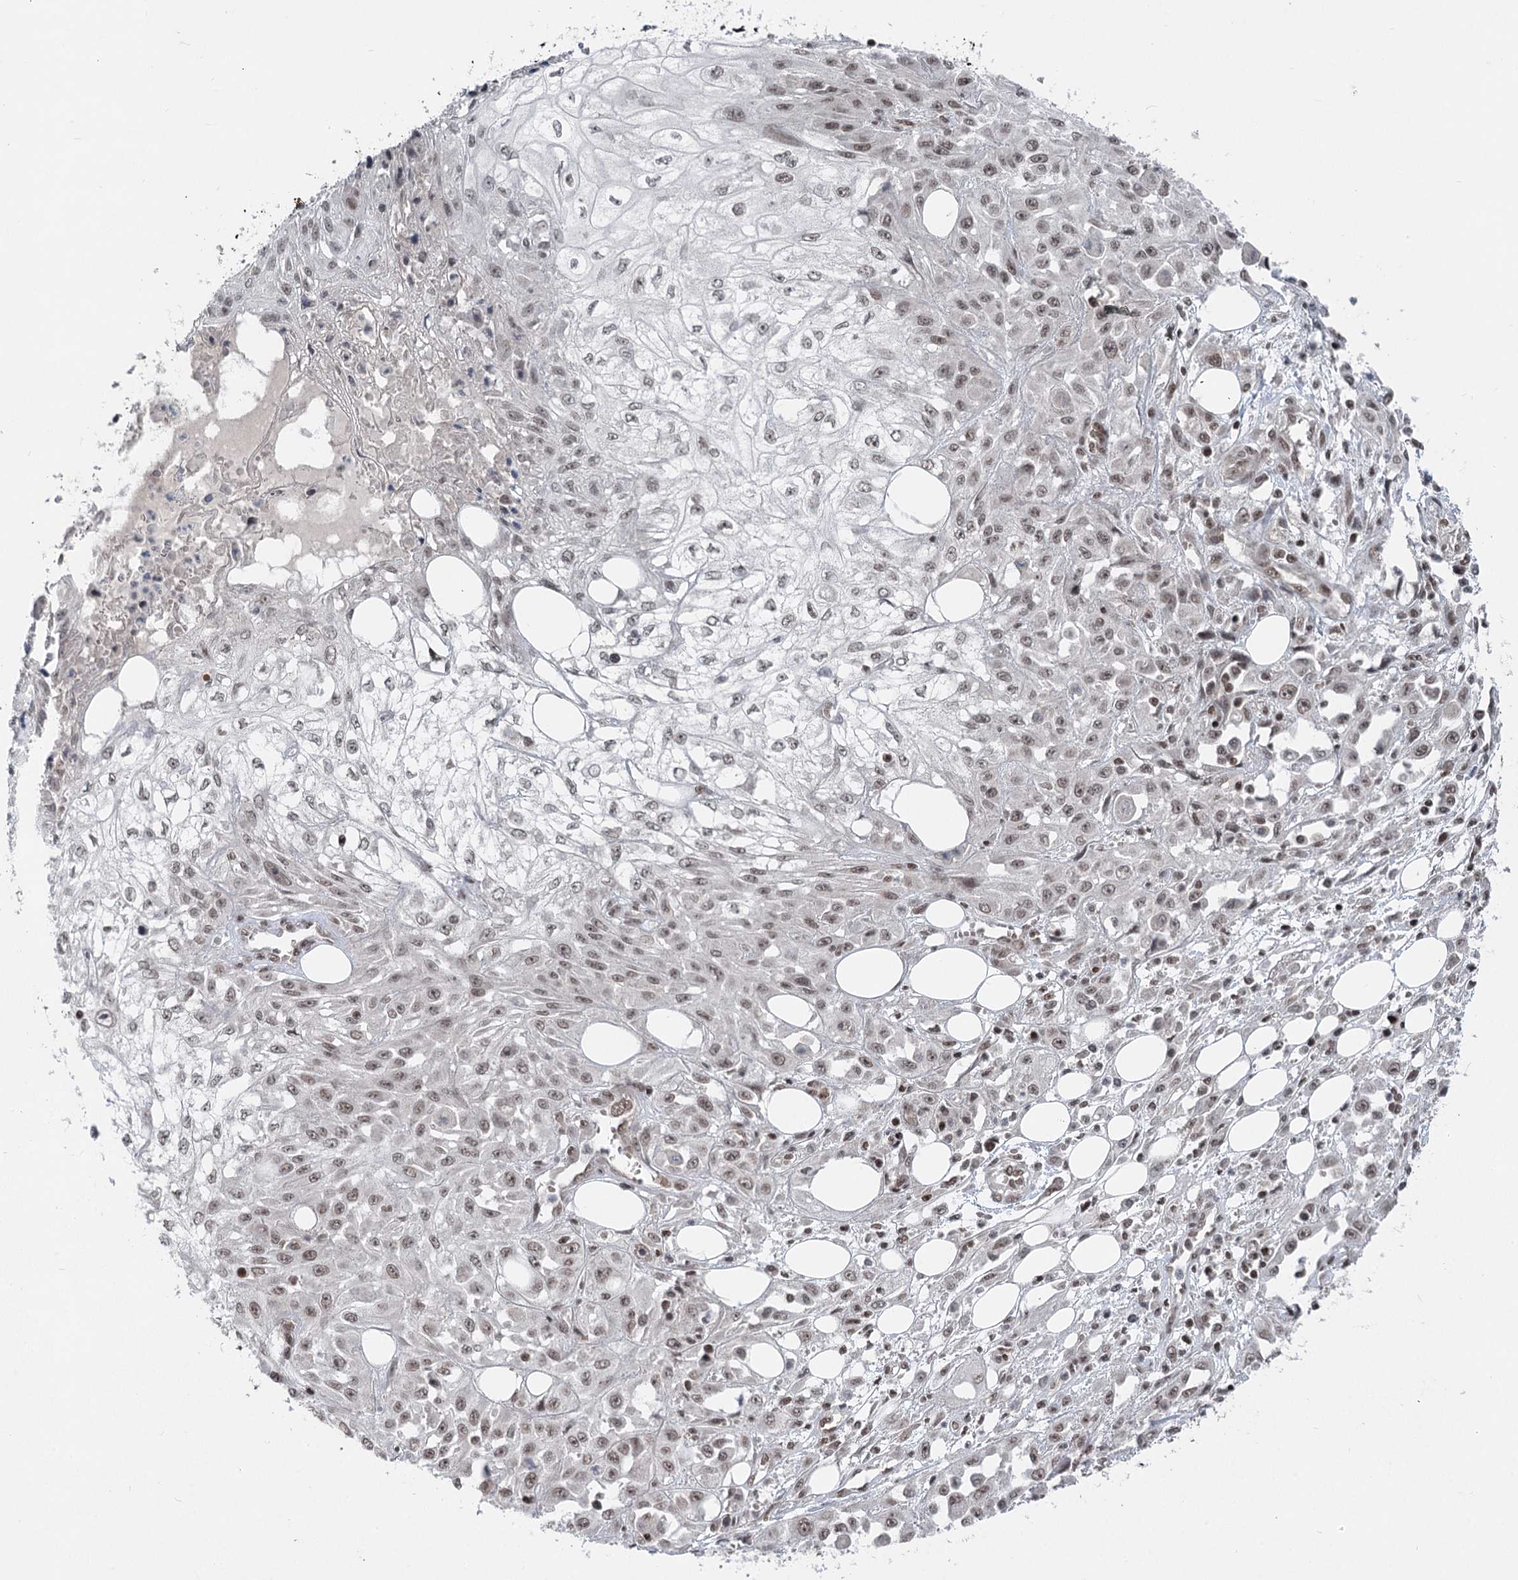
{"staining": {"intensity": "weak", "quantity": ">75%", "location": "nuclear"}, "tissue": "skin cancer", "cell_type": "Tumor cells", "image_type": "cancer", "snomed": [{"axis": "morphology", "description": "Squamous cell carcinoma, NOS"}, {"axis": "morphology", "description": "Squamous cell carcinoma, metastatic, NOS"}, {"axis": "topography", "description": "Skin"}, {"axis": "topography", "description": "Lymph node"}], "caption": "Skin cancer tissue exhibits weak nuclear expression in about >75% of tumor cells, visualized by immunohistochemistry.", "gene": "CGGBP1", "patient": {"sex": "male", "age": 75}}